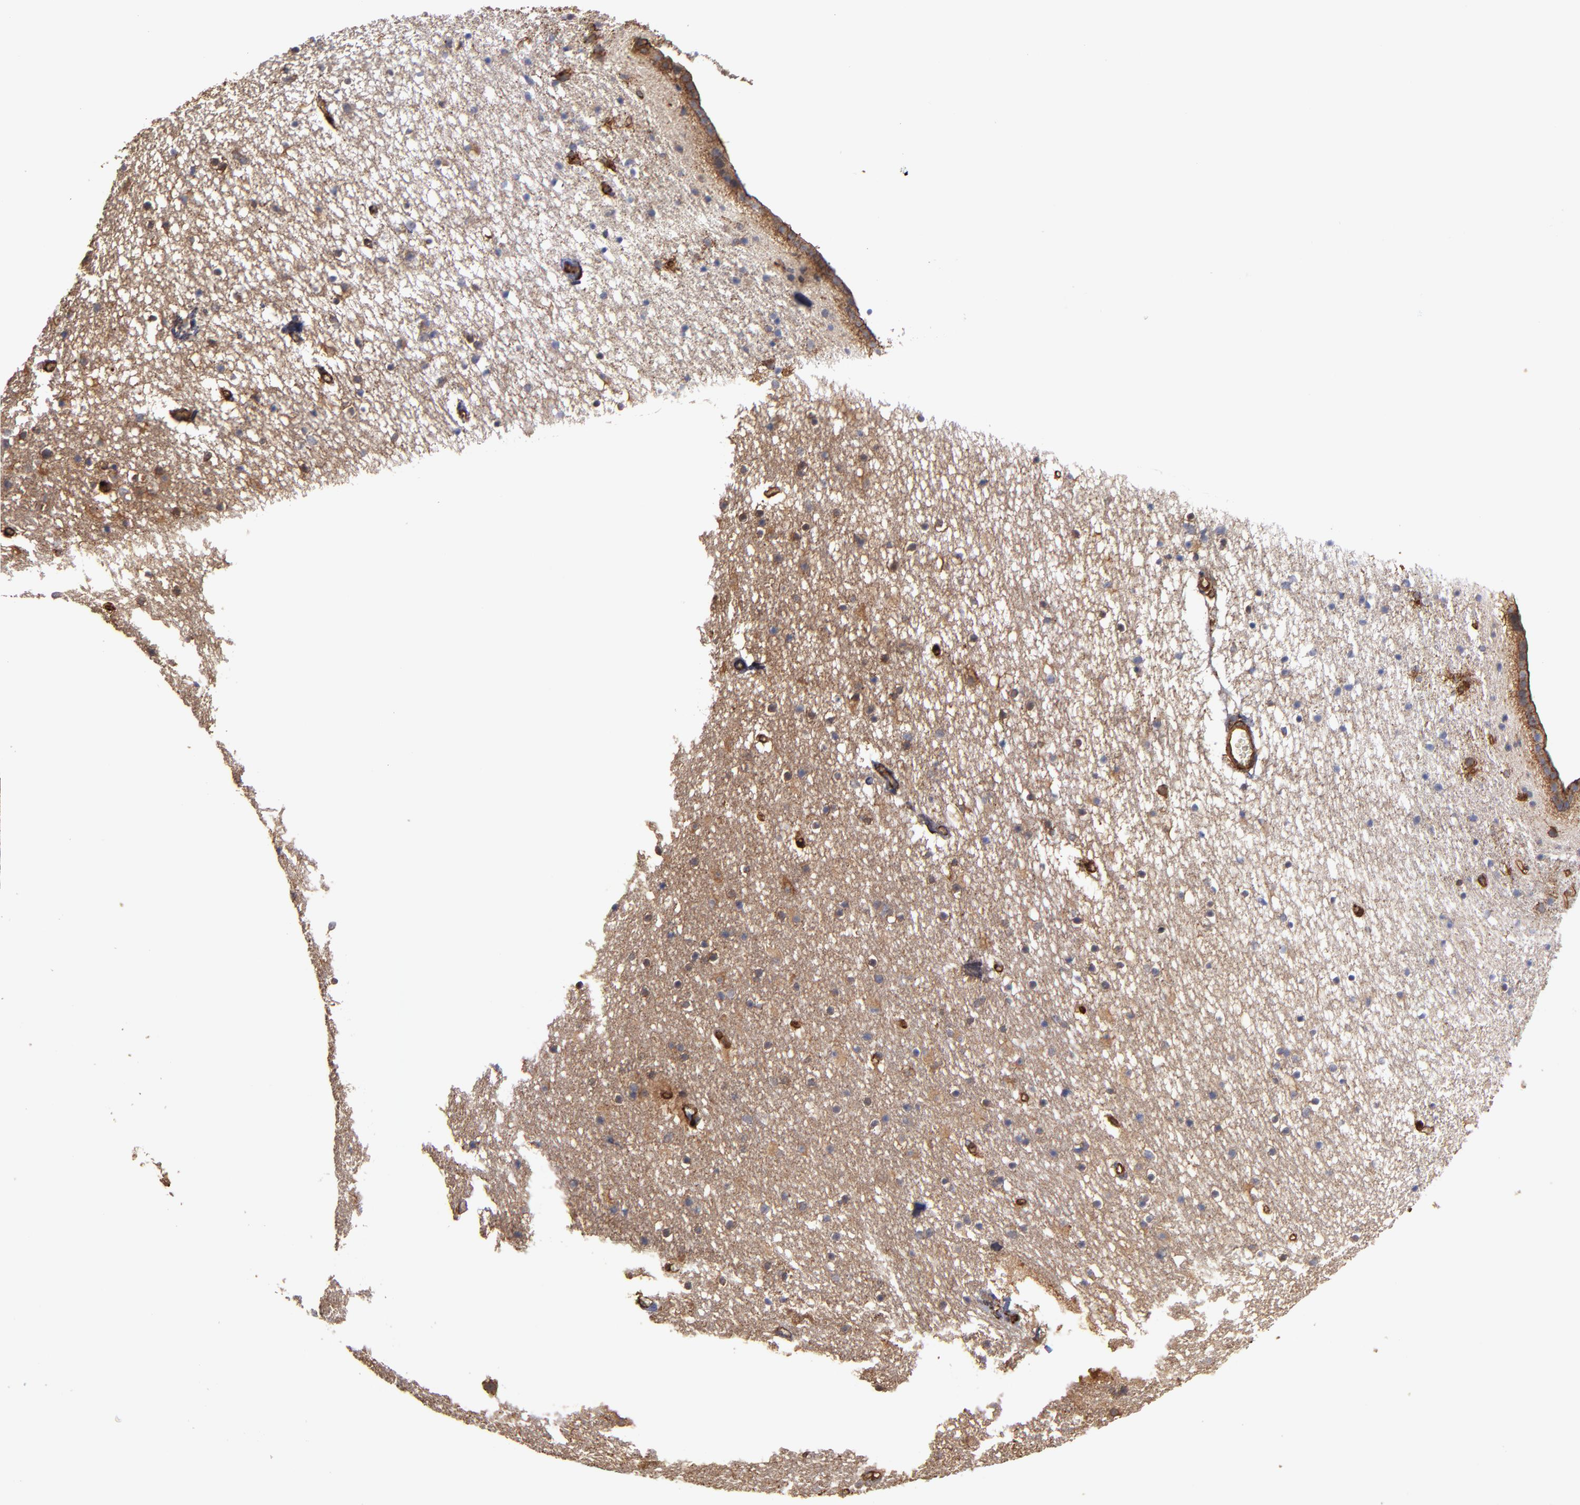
{"staining": {"intensity": "weak", "quantity": "<25%", "location": "cytoplasmic/membranous"}, "tissue": "caudate", "cell_type": "Glial cells", "image_type": "normal", "snomed": [{"axis": "morphology", "description": "Normal tissue, NOS"}, {"axis": "topography", "description": "Lateral ventricle wall"}], "caption": "High power microscopy image of an immunohistochemistry (IHC) micrograph of unremarkable caudate, revealing no significant expression in glial cells. Brightfield microscopy of IHC stained with DAB (3,3'-diaminobenzidine) (brown) and hematoxylin (blue), captured at high magnification.", "gene": "ACTN4", "patient": {"sex": "male", "age": 45}}